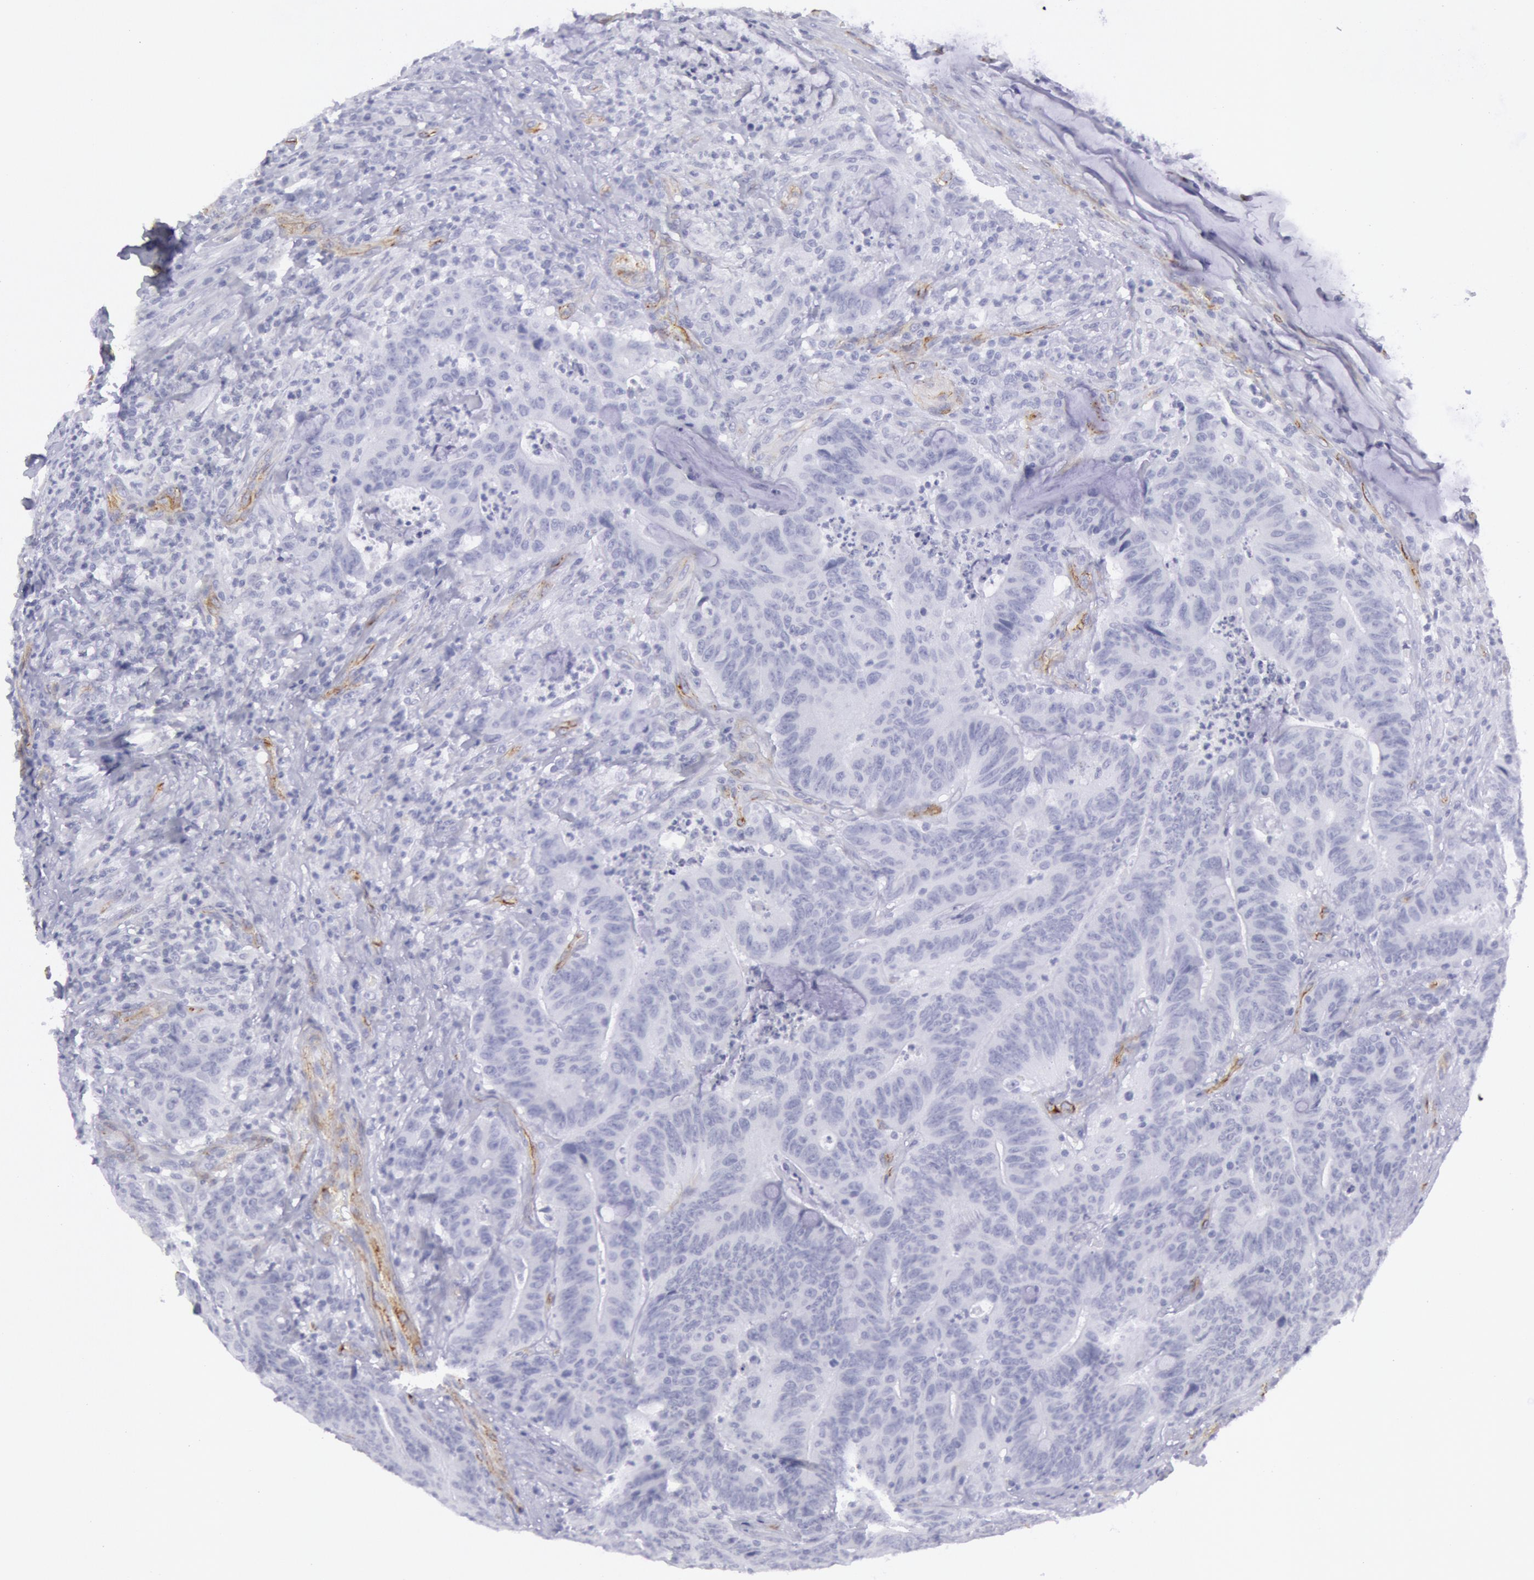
{"staining": {"intensity": "negative", "quantity": "none", "location": "none"}, "tissue": "colorectal cancer", "cell_type": "Tumor cells", "image_type": "cancer", "snomed": [{"axis": "morphology", "description": "Adenocarcinoma, NOS"}, {"axis": "topography", "description": "Colon"}], "caption": "Human colorectal cancer stained for a protein using immunohistochemistry (IHC) demonstrates no expression in tumor cells.", "gene": "CDH13", "patient": {"sex": "male", "age": 54}}